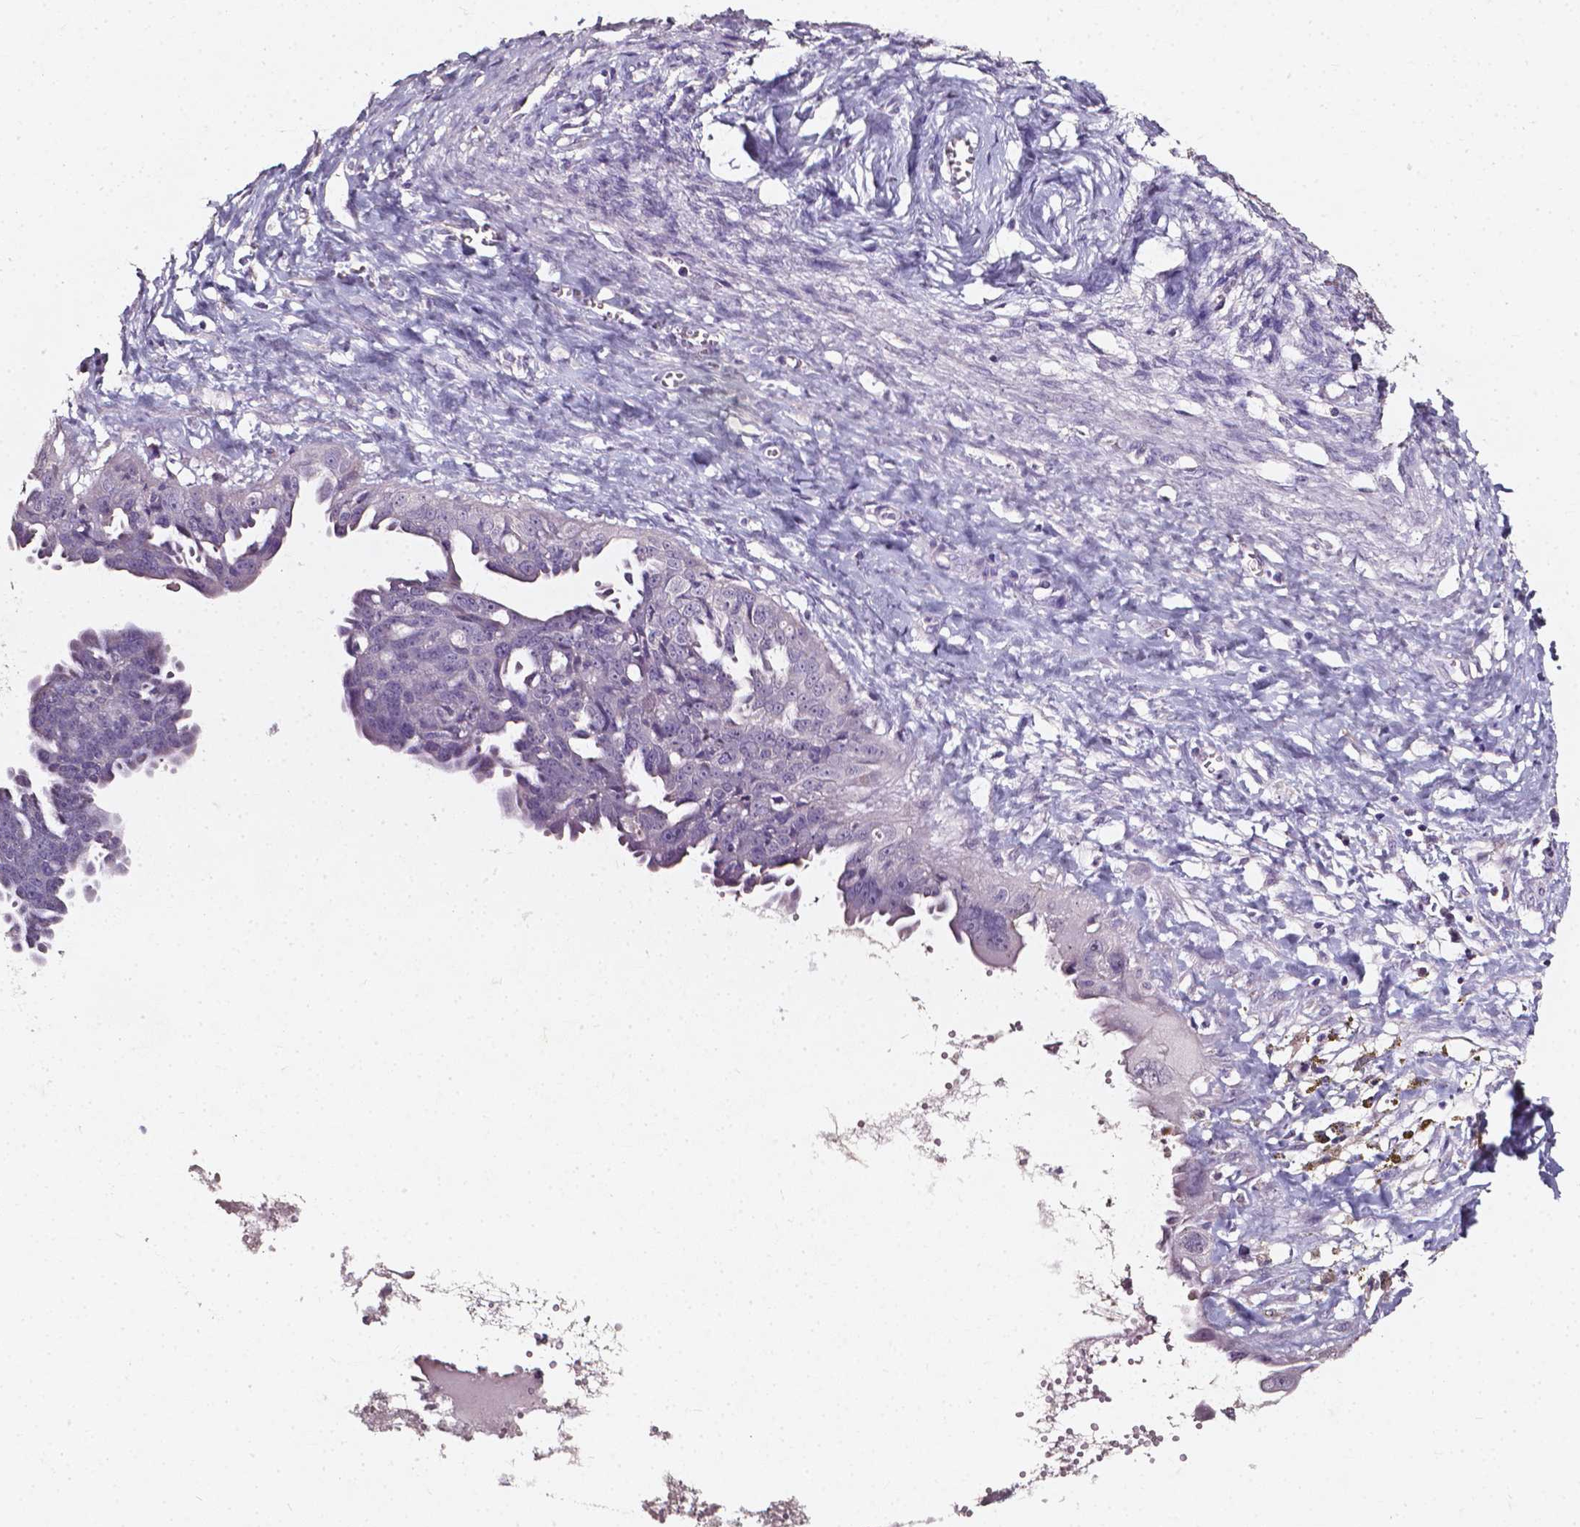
{"staining": {"intensity": "negative", "quantity": "none", "location": "none"}, "tissue": "ovarian cancer", "cell_type": "Tumor cells", "image_type": "cancer", "snomed": [{"axis": "morphology", "description": "Carcinoma, endometroid"}, {"axis": "topography", "description": "Ovary"}], "caption": "Immunohistochemistry (IHC) of human ovarian endometroid carcinoma demonstrates no expression in tumor cells. Brightfield microscopy of IHC stained with DAB (3,3'-diaminobenzidine) (brown) and hematoxylin (blue), captured at high magnification.", "gene": "AKR1B10", "patient": {"sex": "female", "age": 70}}